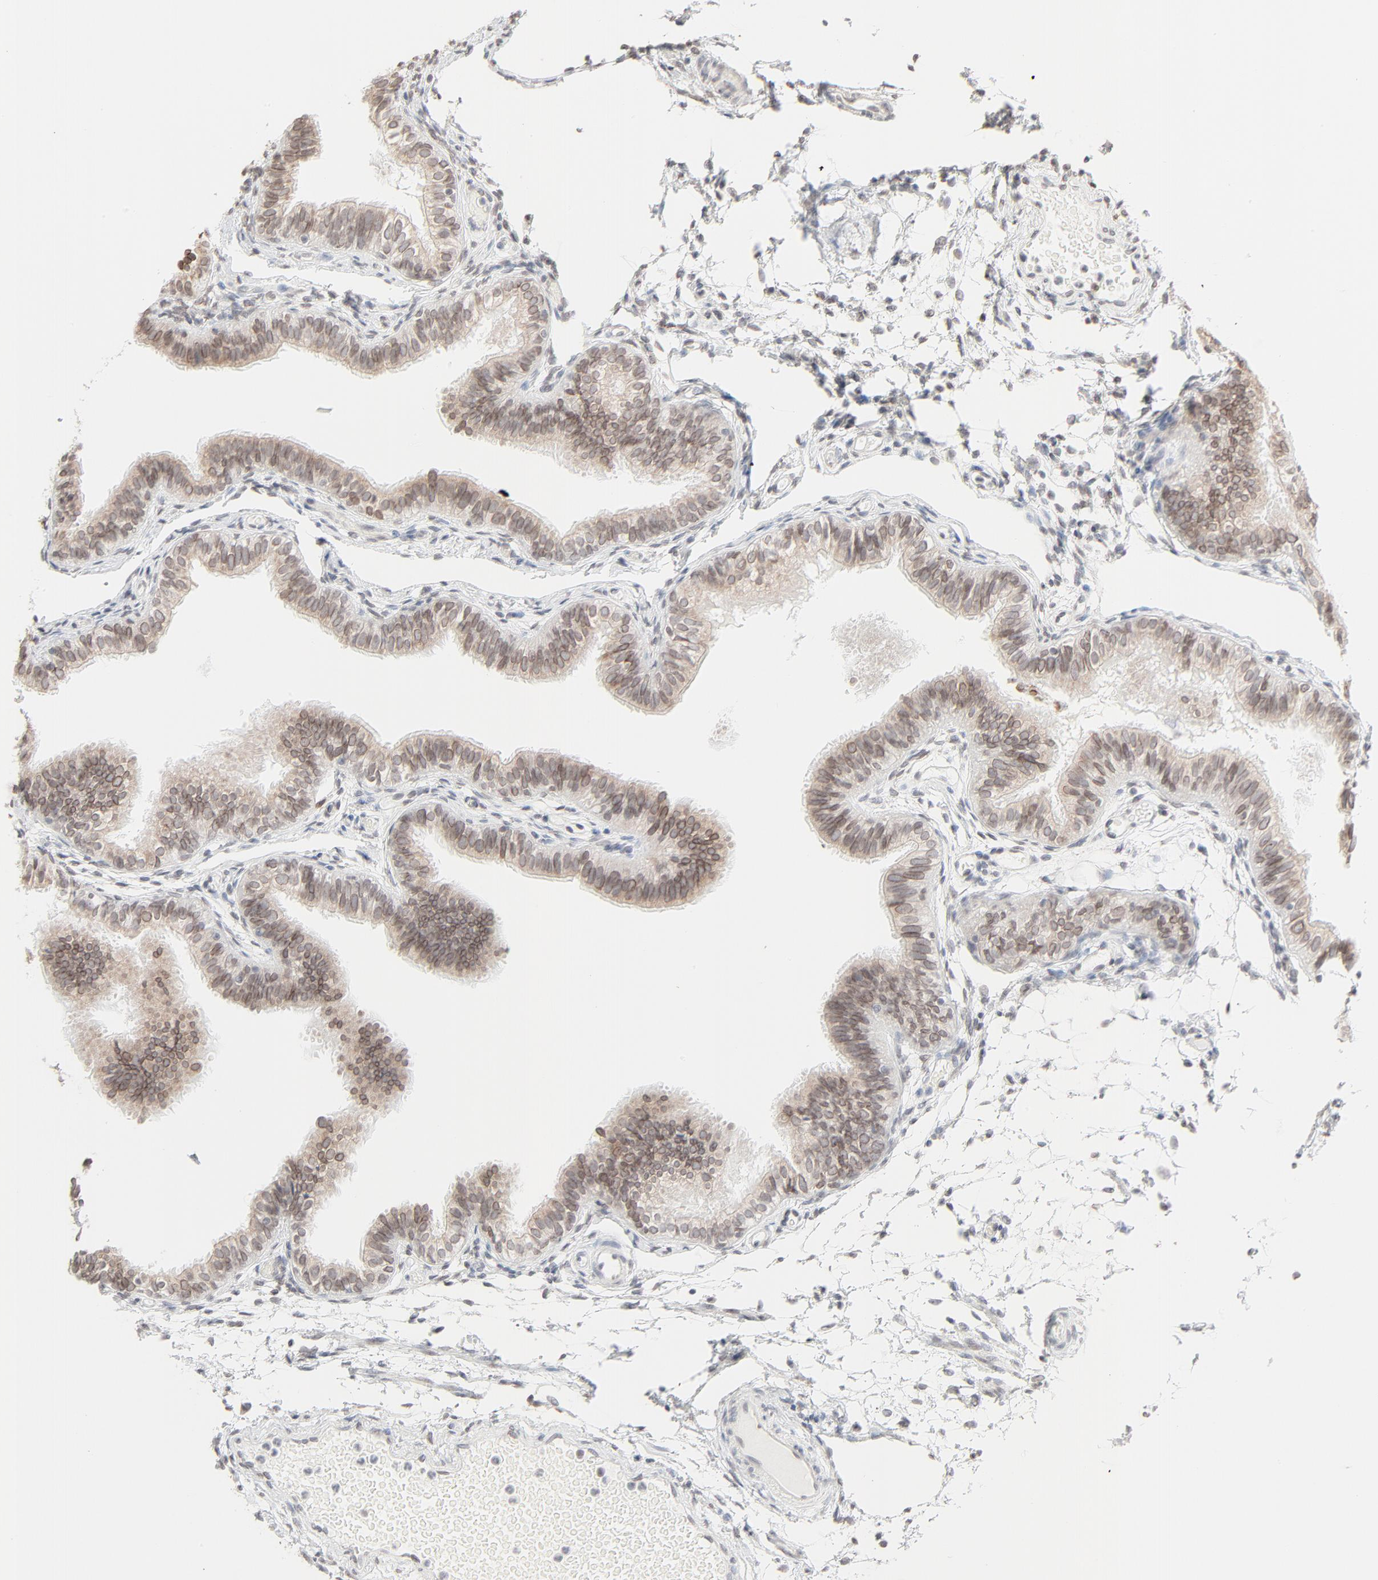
{"staining": {"intensity": "moderate", "quantity": ">75%", "location": "cytoplasmic/membranous,nuclear"}, "tissue": "fallopian tube", "cell_type": "Glandular cells", "image_type": "normal", "snomed": [{"axis": "morphology", "description": "Normal tissue, NOS"}, {"axis": "morphology", "description": "Dermoid, NOS"}, {"axis": "topography", "description": "Fallopian tube"}], "caption": "A high-resolution histopathology image shows IHC staining of unremarkable fallopian tube, which demonstrates moderate cytoplasmic/membranous,nuclear expression in about >75% of glandular cells. (IHC, brightfield microscopy, high magnification).", "gene": "MAD1L1", "patient": {"sex": "female", "age": 33}}